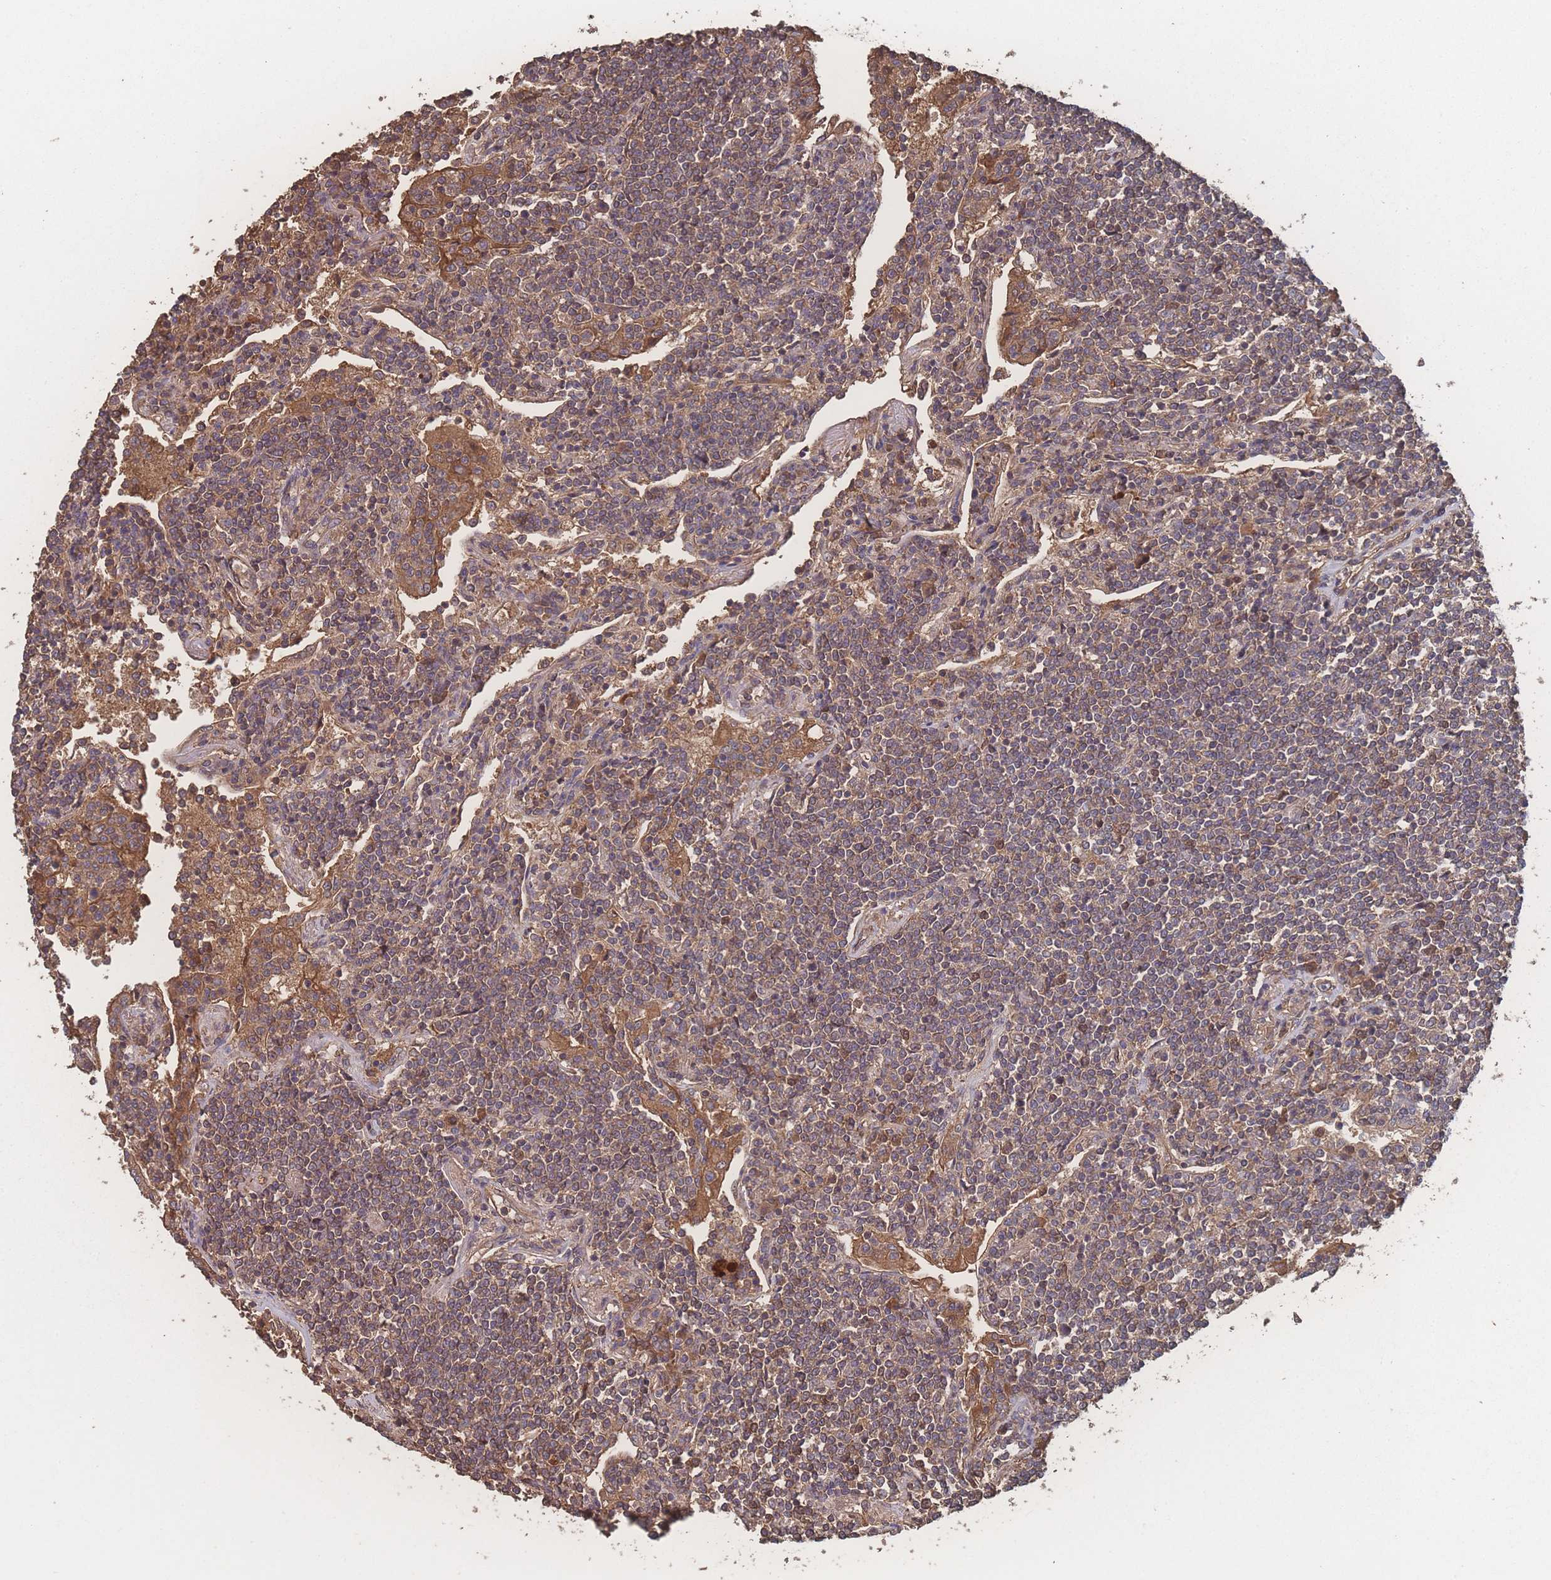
{"staining": {"intensity": "moderate", "quantity": ">75%", "location": "cytoplasmic/membranous"}, "tissue": "lymphoma", "cell_type": "Tumor cells", "image_type": "cancer", "snomed": [{"axis": "morphology", "description": "Malignant lymphoma, non-Hodgkin's type, Low grade"}, {"axis": "topography", "description": "Lung"}], "caption": "Lymphoma was stained to show a protein in brown. There is medium levels of moderate cytoplasmic/membranous staining in about >75% of tumor cells. Nuclei are stained in blue.", "gene": "ATXN10", "patient": {"sex": "female", "age": 71}}